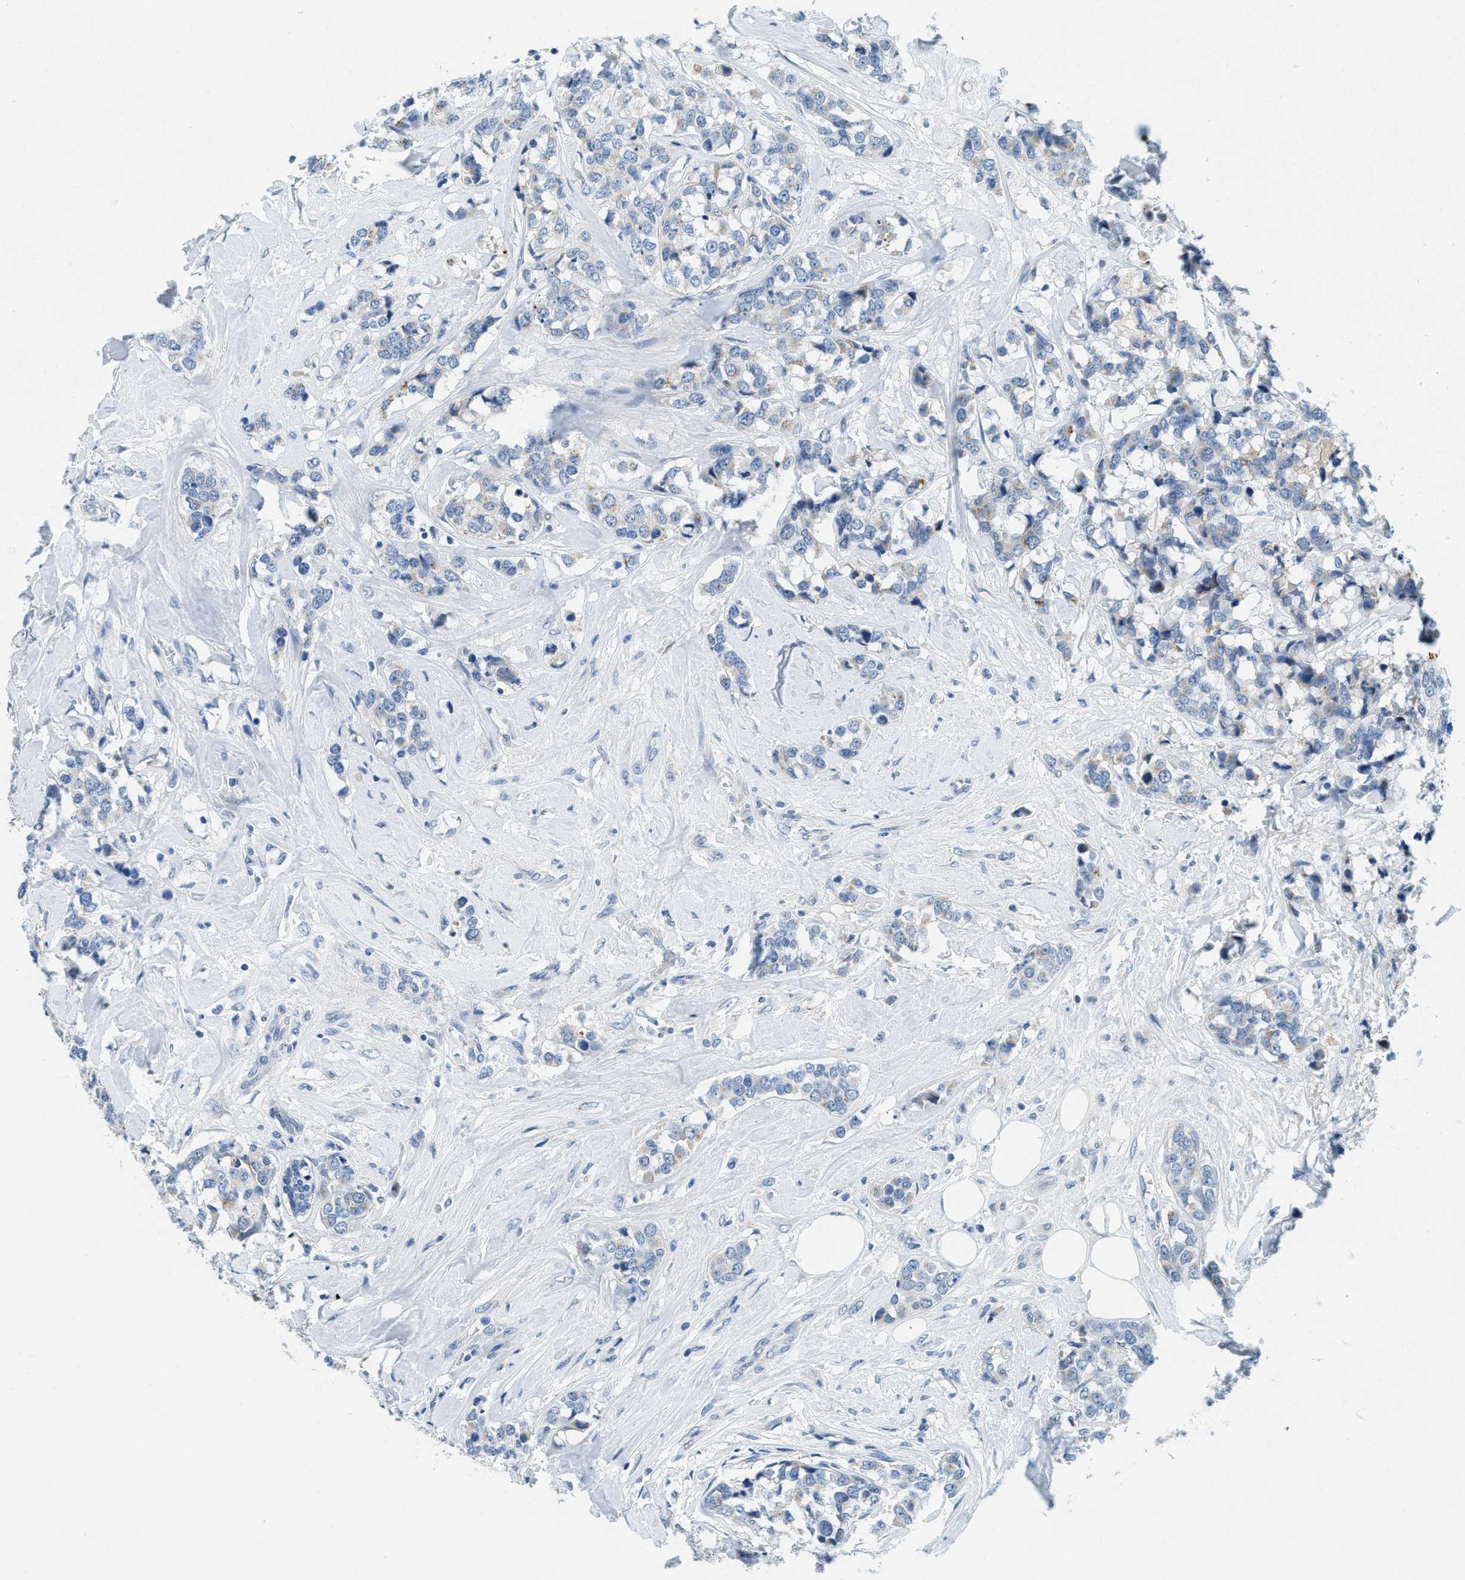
{"staining": {"intensity": "moderate", "quantity": "<25%", "location": "cytoplasmic/membranous"}, "tissue": "breast cancer", "cell_type": "Tumor cells", "image_type": "cancer", "snomed": [{"axis": "morphology", "description": "Lobular carcinoma"}, {"axis": "topography", "description": "Breast"}], "caption": "Brown immunohistochemical staining in human breast cancer (lobular carcinoma) reveals moderate cytoplasmic/membranous expression in approximately <25% of tumor cells. (IHC, brightfield microscopy, high magnification).", "gene": "TSPAN3", "patient": {"sex": "female", "age": 59}}